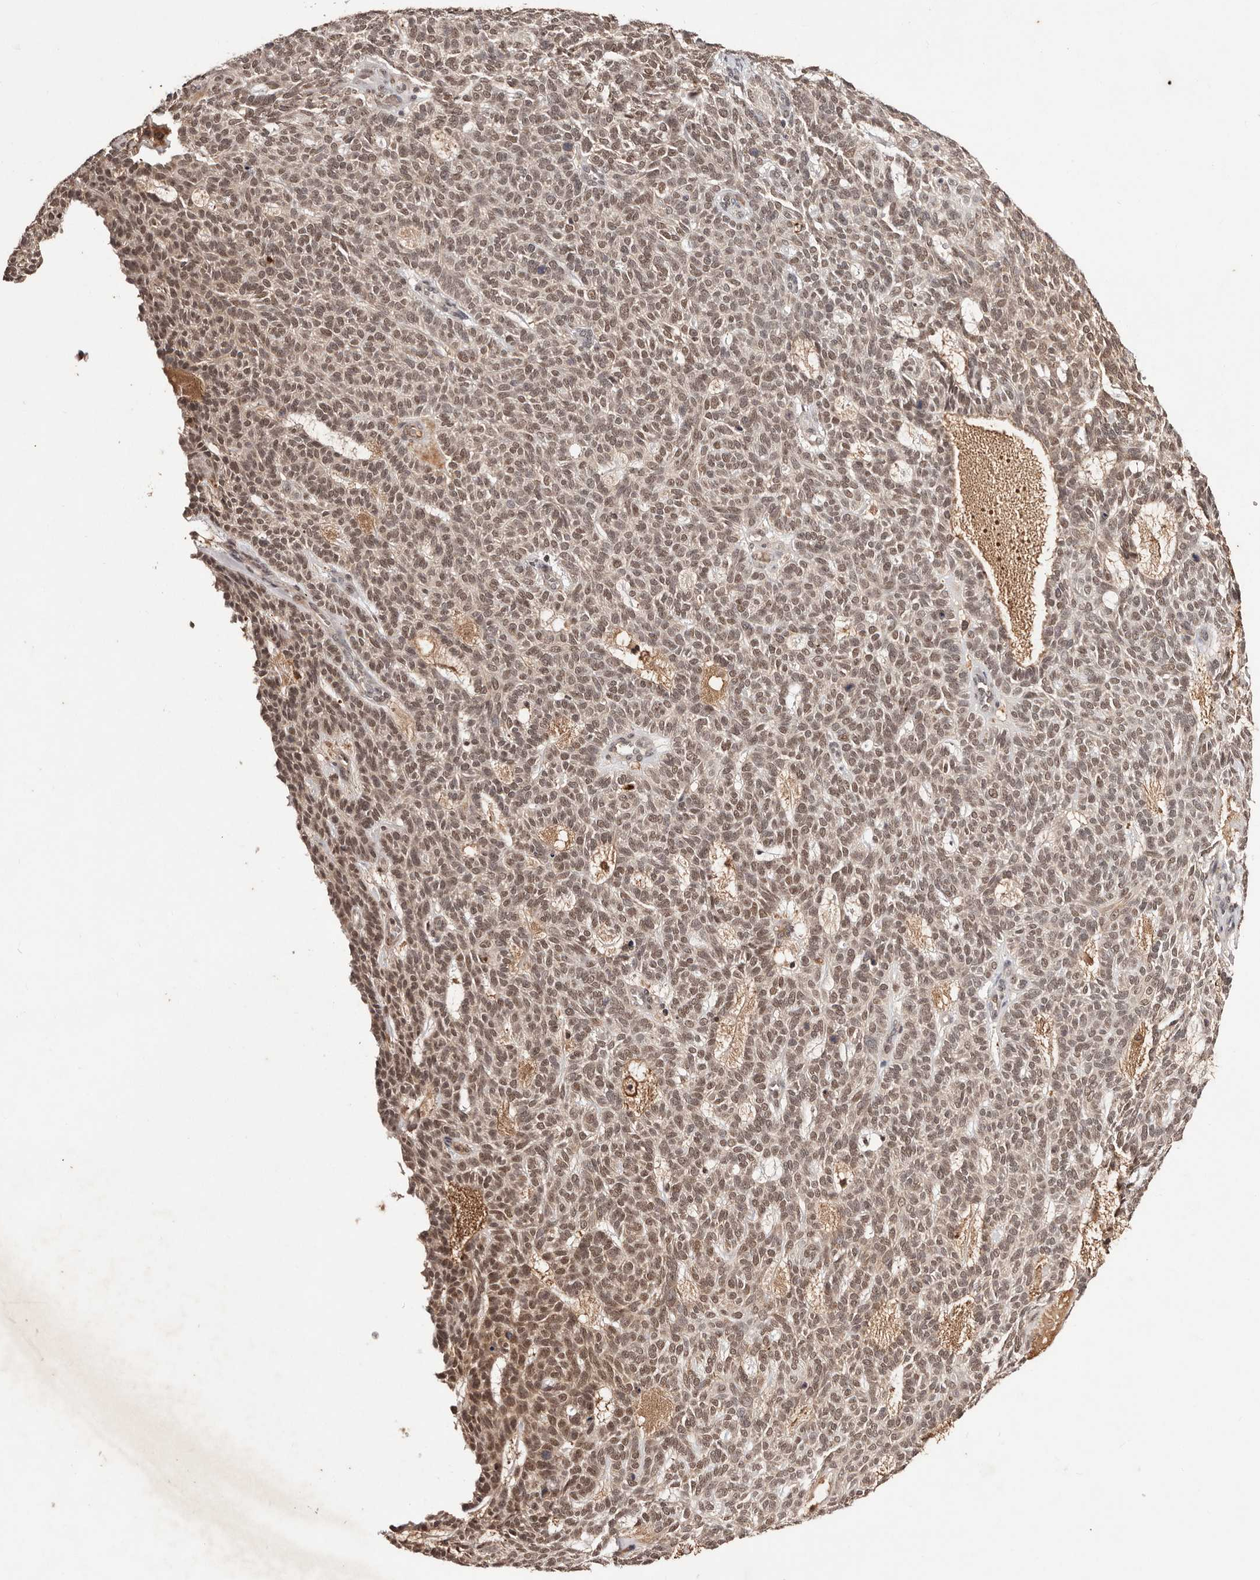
{"staining": {"intensity": "moderate", "quantity": ">75%", "location": "cytoplasmic/membranous,nuclear"}, "tissue": "skin cancer", "cell_type": "Tumor cells", "image_type": "cancer", "snomed": [{"axis": "morphology", "description": "Squamous cell carcinoma, NOS"}, {"axis": "topography", "description": "Skin"}], "caption": "A high-resolution photomicrograph shows immunohistochemistry staining of skin cancer (squamous cell carcinoma), which exhibits moderate cytoplasmic/membranous and nuclear expression in approximately >75% of tumor cells.", "gene": "BICRAL", "patient": {"sex": "female", "age": 90}}